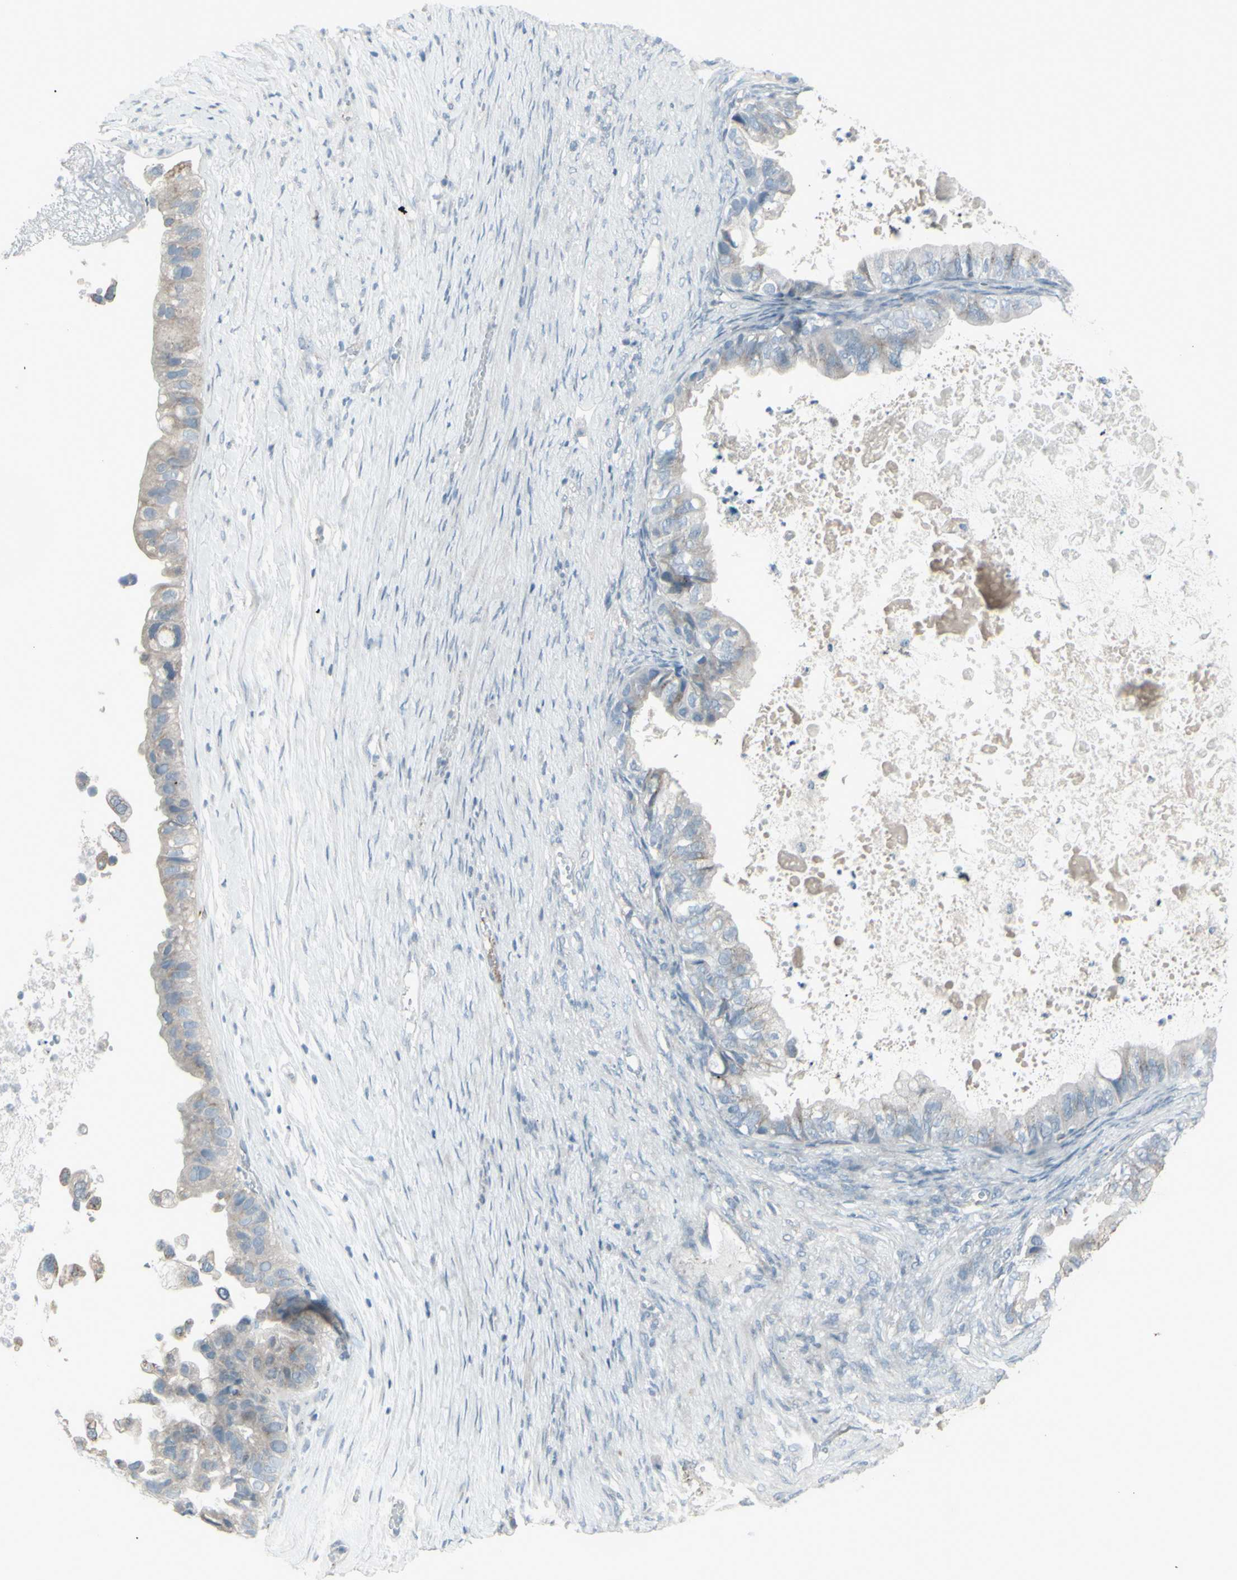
{"staining": {"intensity": "weak", "quantity": "25%-75%", "location": "cytoplasmic/membranous"}, "tissue": "ovarian cancer", "cell_type": "Tumor cells", "image_type": "cancer", "snomed": [{"axis": "morphology", "description": "Cystadenocarcinoma, mucinous, NOS"}, {"axis": "topography", "description": "Ovary"}], "caption": "High-power microscopy captured an immunohistochemistry histopathology image of mucinous cystadenocarcinoma (ovarian), revealing weak cytoplasmic/membranous expression in about 25%-75% of tumor cells. Nuclei are stained in blue.", "gene": "CD79B", "patient": {"sex": "female", "age": 80}}